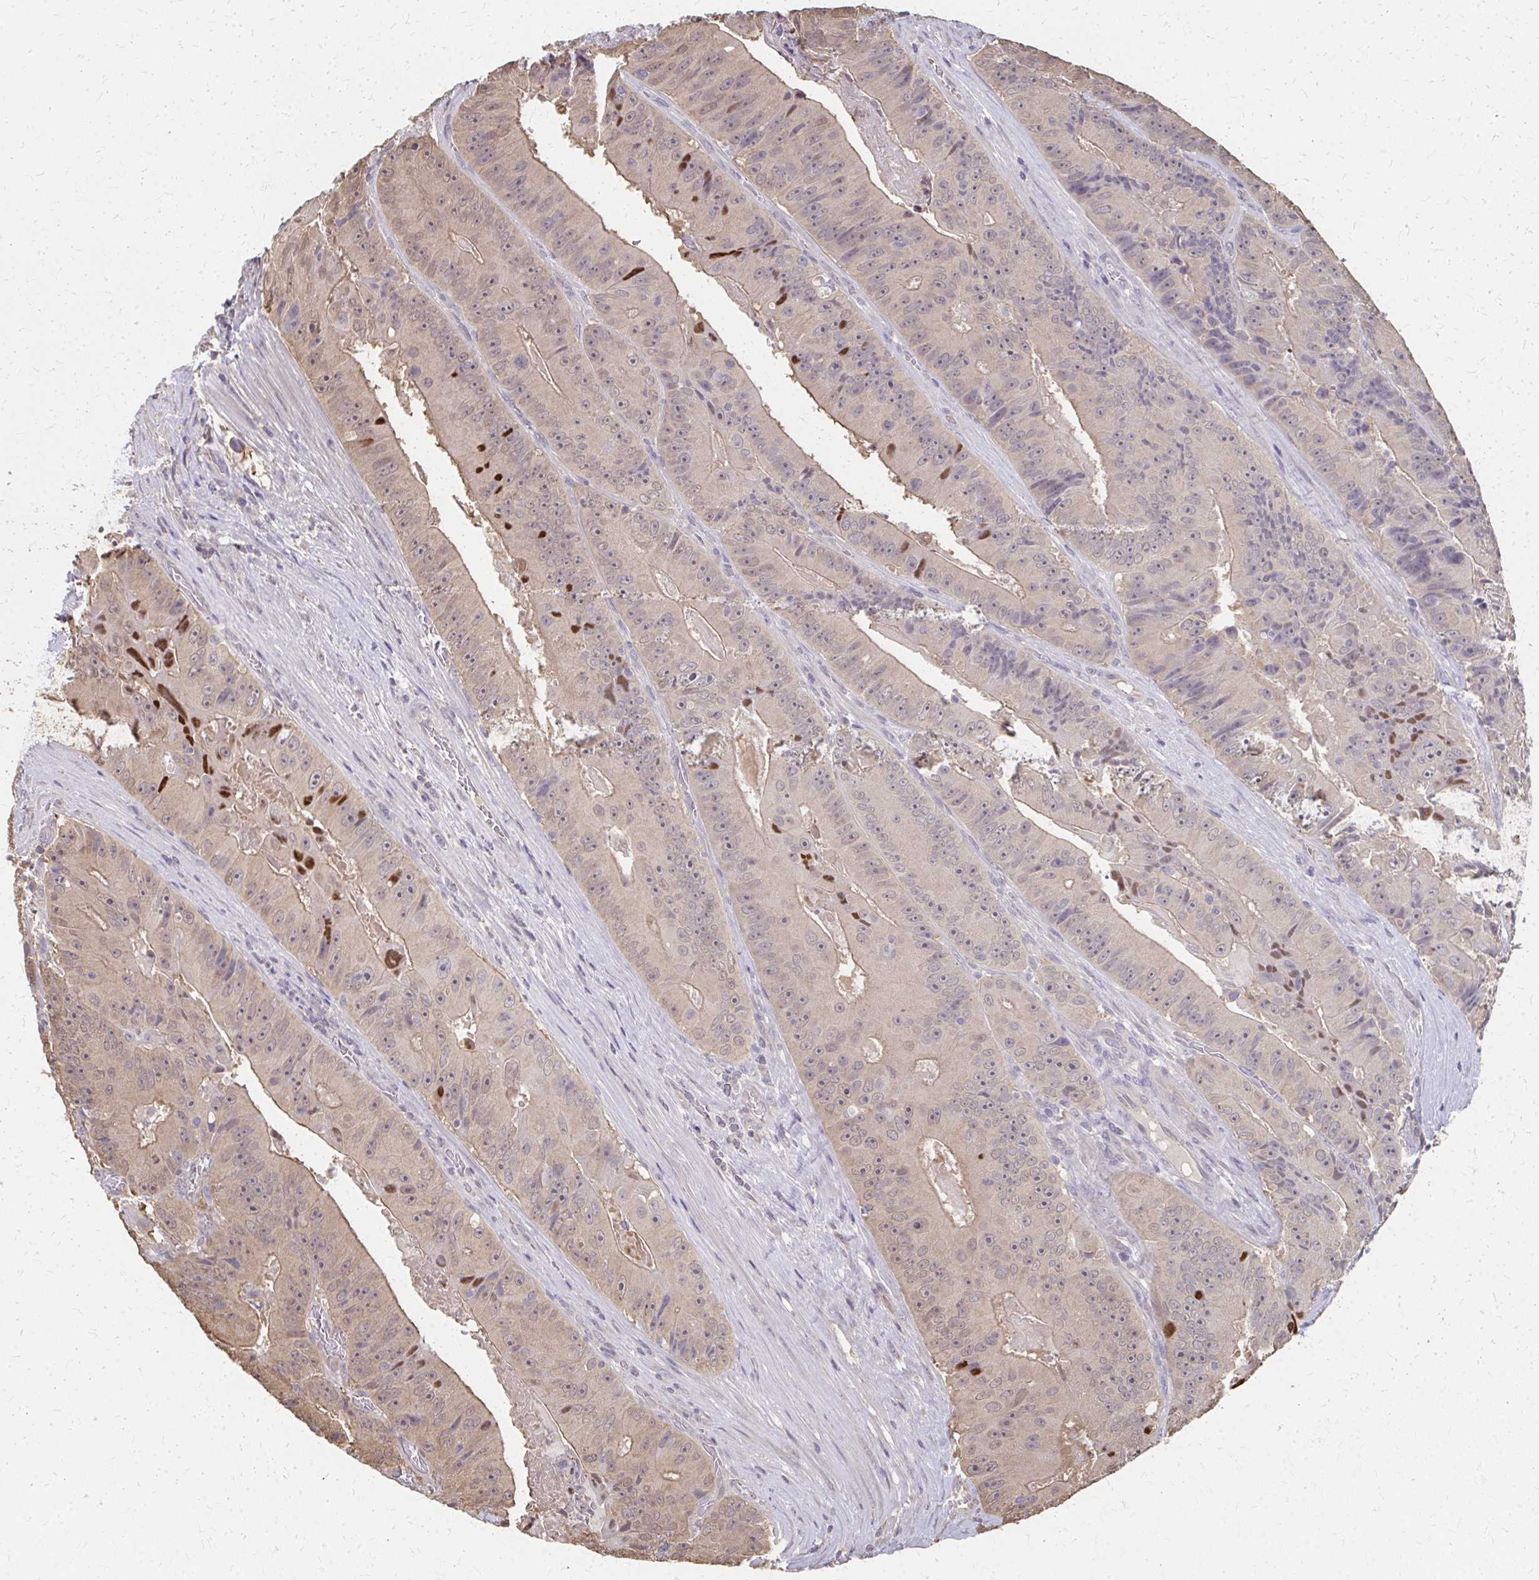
{"staining": {"intensity": "weak", "quantity": "25%-75%", "location": "cytoplasmic/membranous"}, "tissue": "colorectal cancer", "cell_type": "Tumor cells", "image_type": "cancer", "snomed": [{"axis": "morphology", "description": "Adenocarcinoma, NOS"}, {"axis": "topography", "description": "Colon"}], "caption": "This is a photomicrograph of immunohistochemistry staining of colorectal cancer (adenocarcinoma), which shows weak staining in the cytoplasmic/membranous of tumor cells.", "gene": "RABGAP1L", "patient": {"sex": "female", "age": 86}}